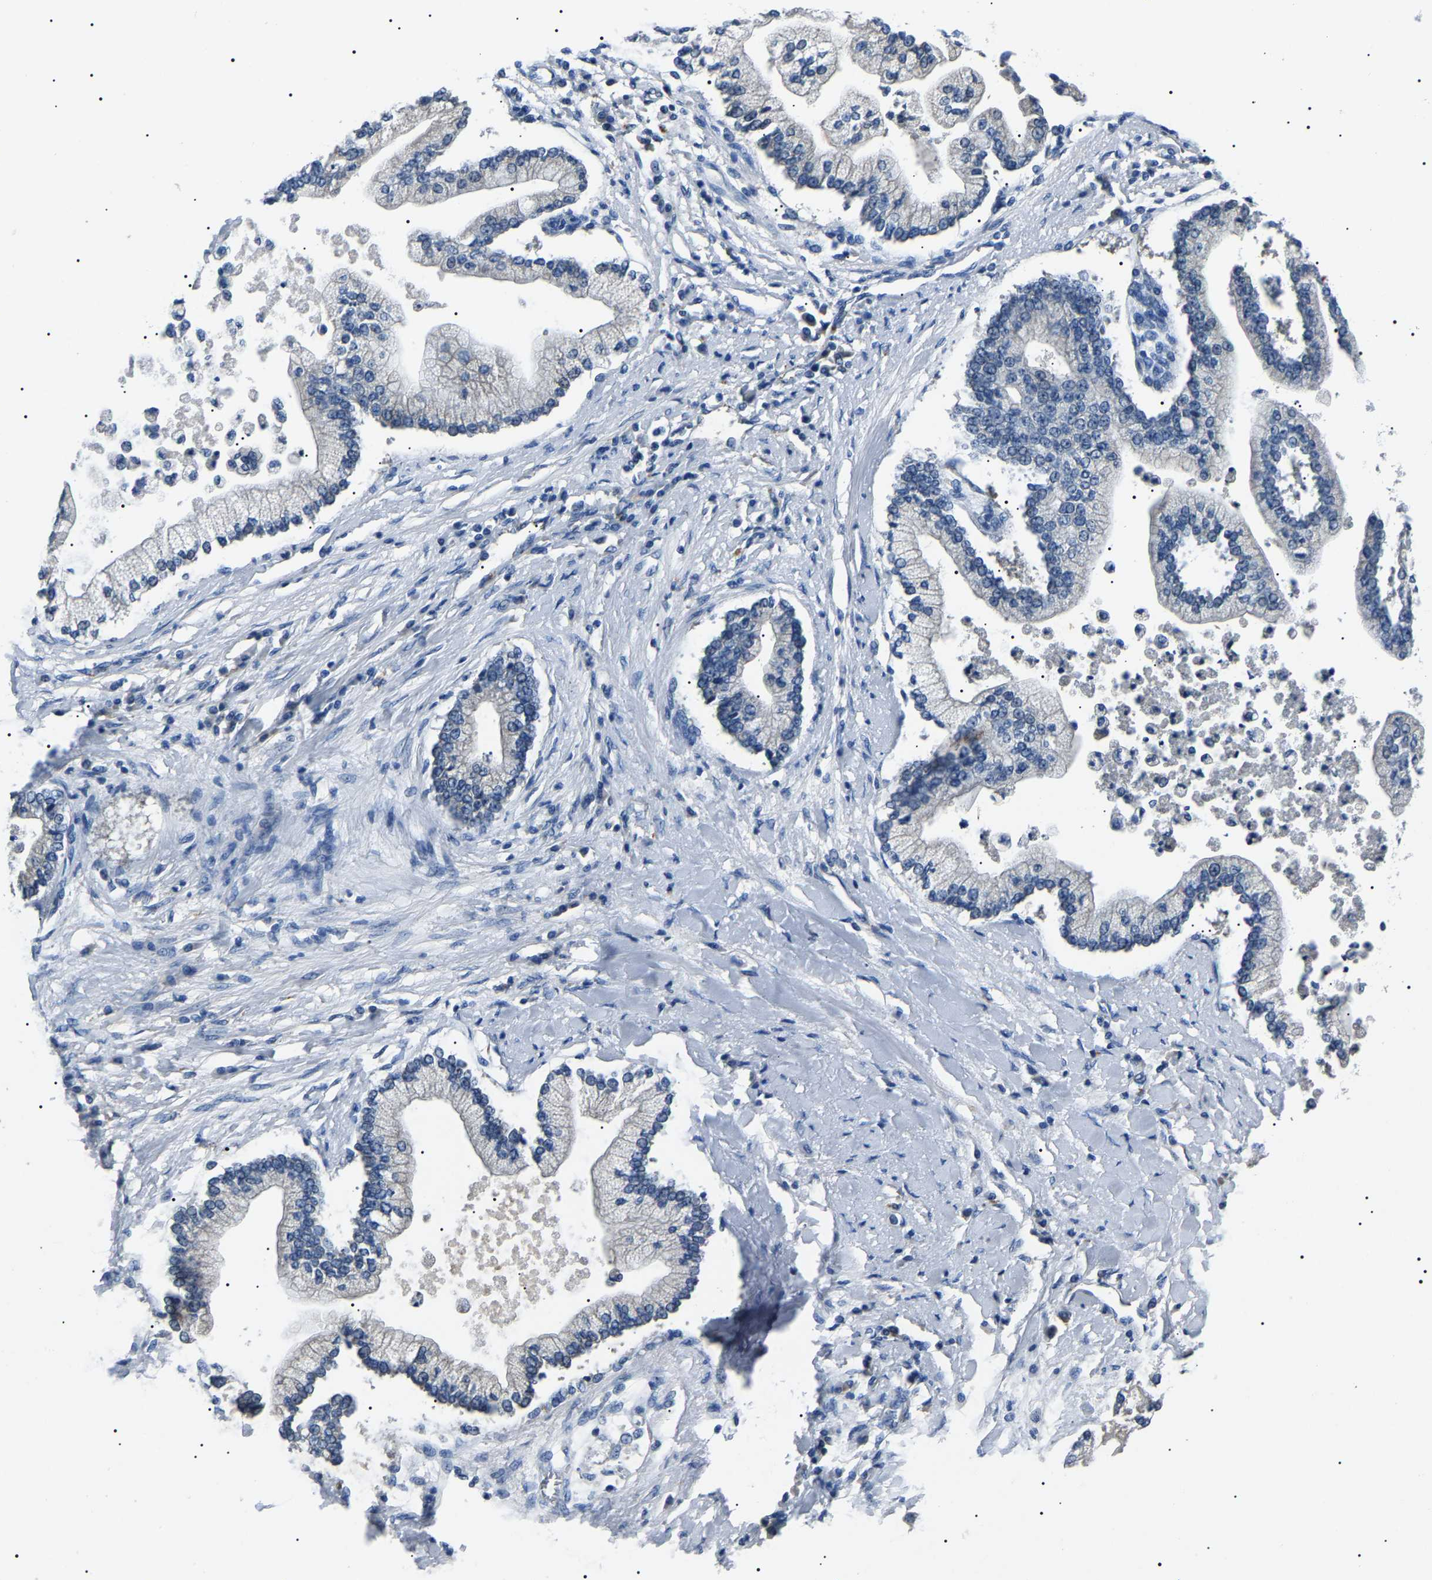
{"staining": {"intensity": "negative", "quantity": "none", "location": "none"}, "tissue": "liver cancer", "cell_type": "Tumor cells", "image_type": "cancer", "snomed": [{"axis": "morphology", "description": "Cholangiocarcinoma"}, {"axis": "topography", "description": "Liver"}], "caption": "Tumor cells are negative for brown protein staining in cholangiocarcinoma (liver).", "gene": "KLK15", "patient": {"sex": "male", "age": 50}}